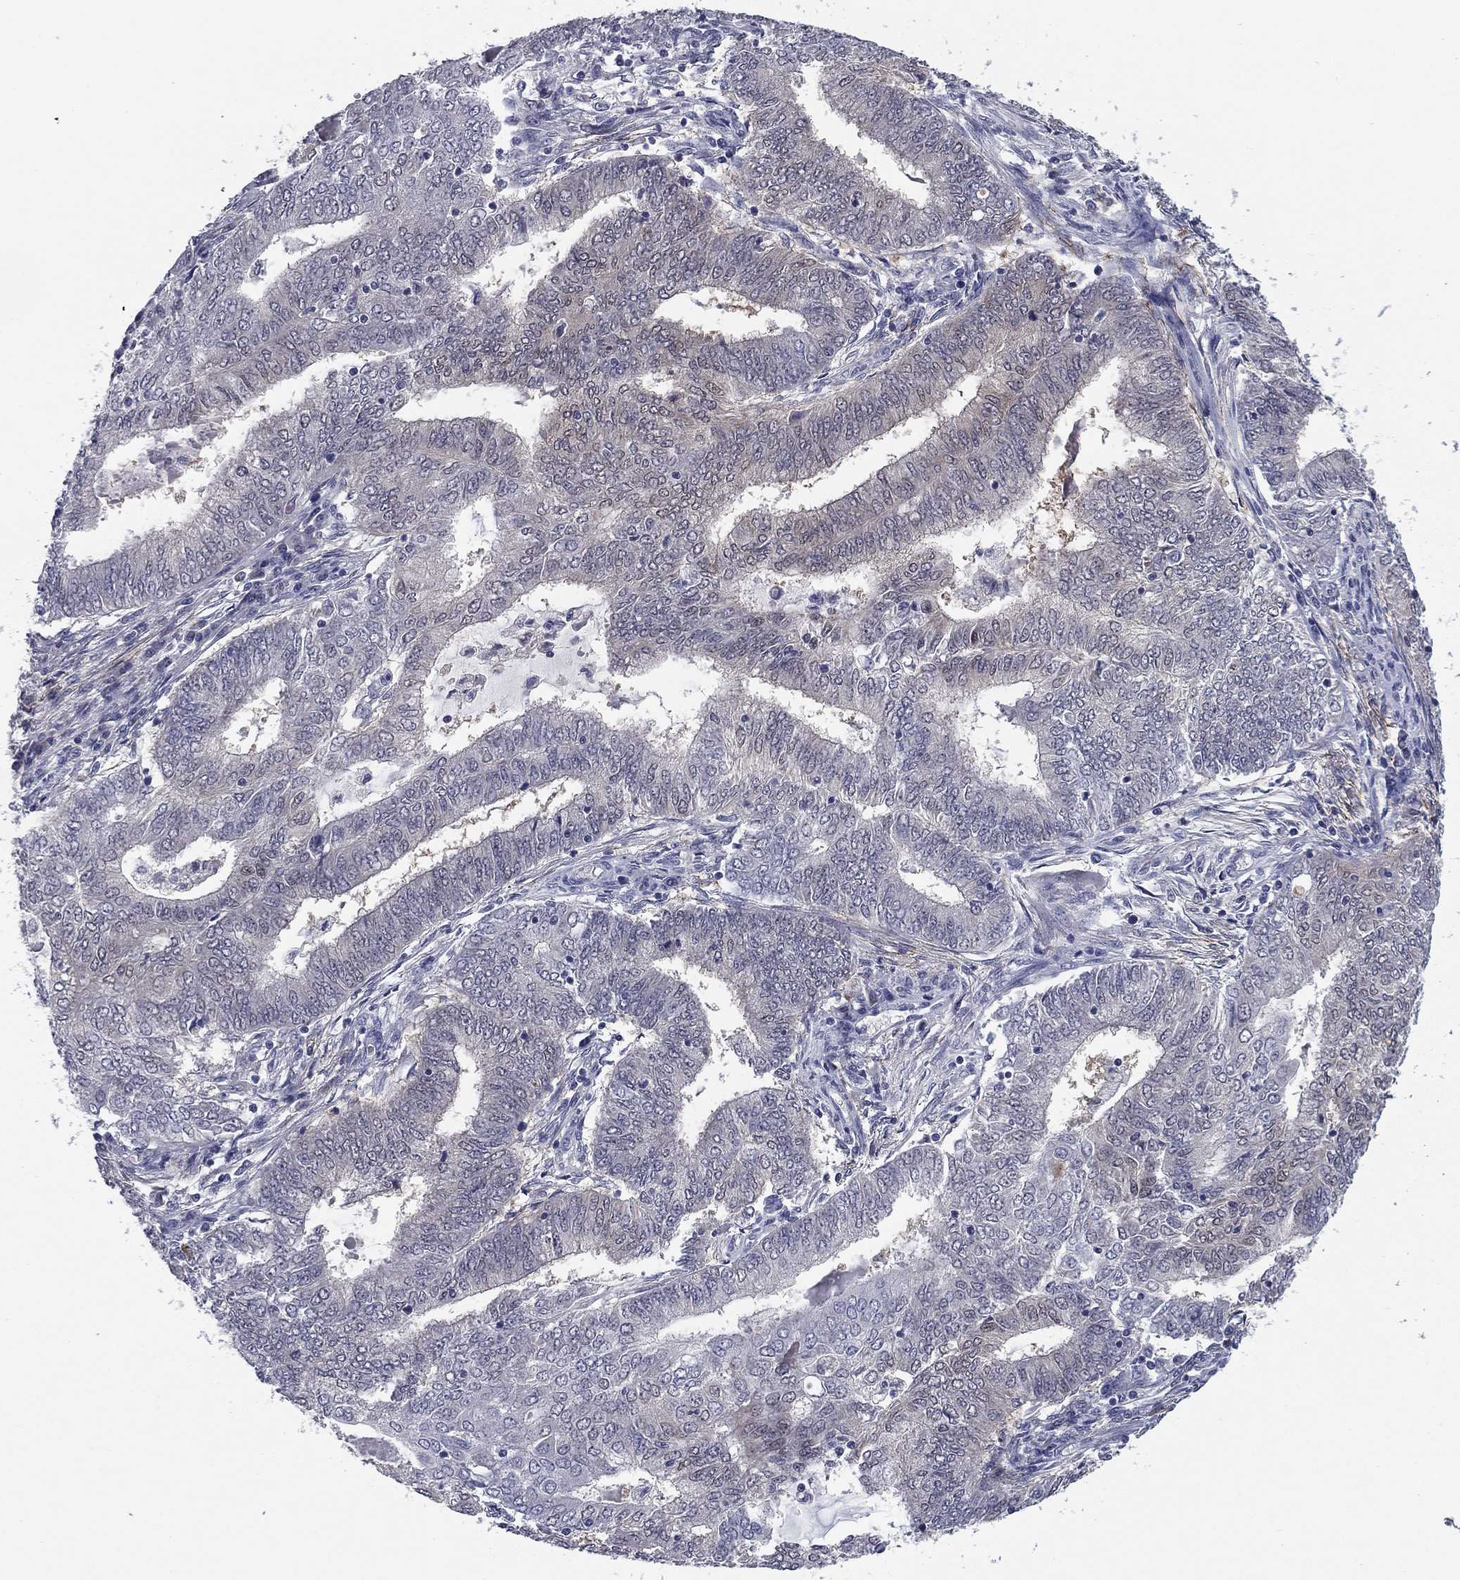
{"staining": {"intensity": "negative", "quantity": "none", "location": "none"}, "tissue": "endometrial cancer", "cell_type": "Tumor cells", "image_type": "cancer", "snomed": [{"axis": "morphology", "description": "Adenocarcinoma, NOS"}, {"axis": "topography", "description": "Endometrium"}], "caption": "Tumor cells show no significant positivity in endometrial cancer (adenocarcinoma).", "gene": "REXO5", "patient": {"sex": "female", "age": 62}}